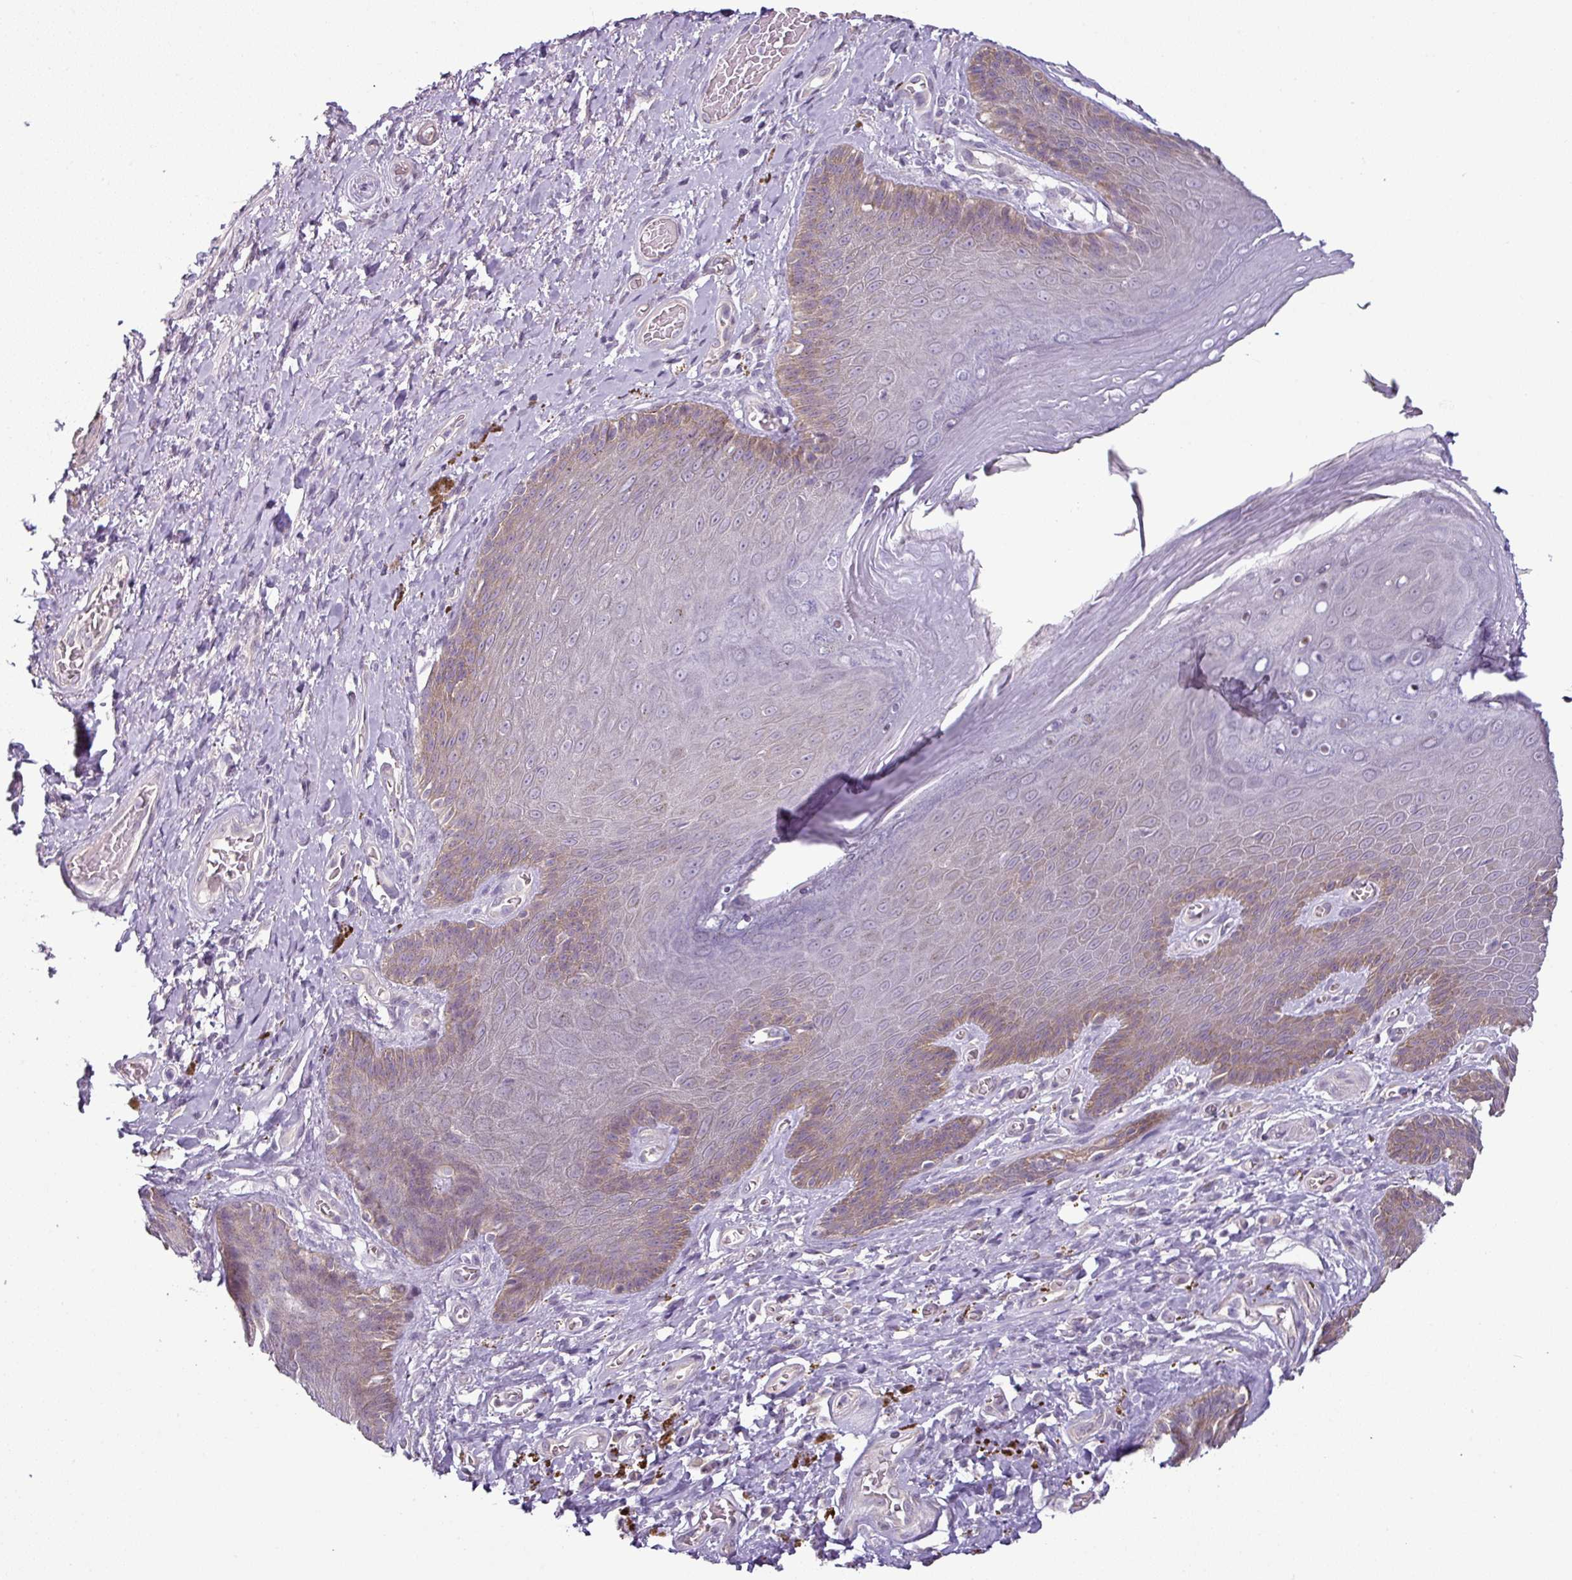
{"staining": {"intensity": "moderate", "quantity": "<25%", "location": "cytoplasmic/membranous"}, "tissue": "skin", "cell_type": "Epidermal cells", "image_type": "normal", "snomed": [{"axis": "morphology", "description": "Normal tissue, NOS"}, {"axis": "topography", "description": "Anal"}, {"axis": "topography", "description": "Peripheral nerve tissue"}], "caption": "Skin was stained to show a protein in brown. There is low levels of moderate cytoplasmic/membranous positivity in about <25% of epidermal cells. (DAB (3,3'-diaminobenzidine) IHC, brown staining for protein, blue staining for nuclei).", "gene": "OR52D1", "patient": {"sex": "male", "age": 53}}